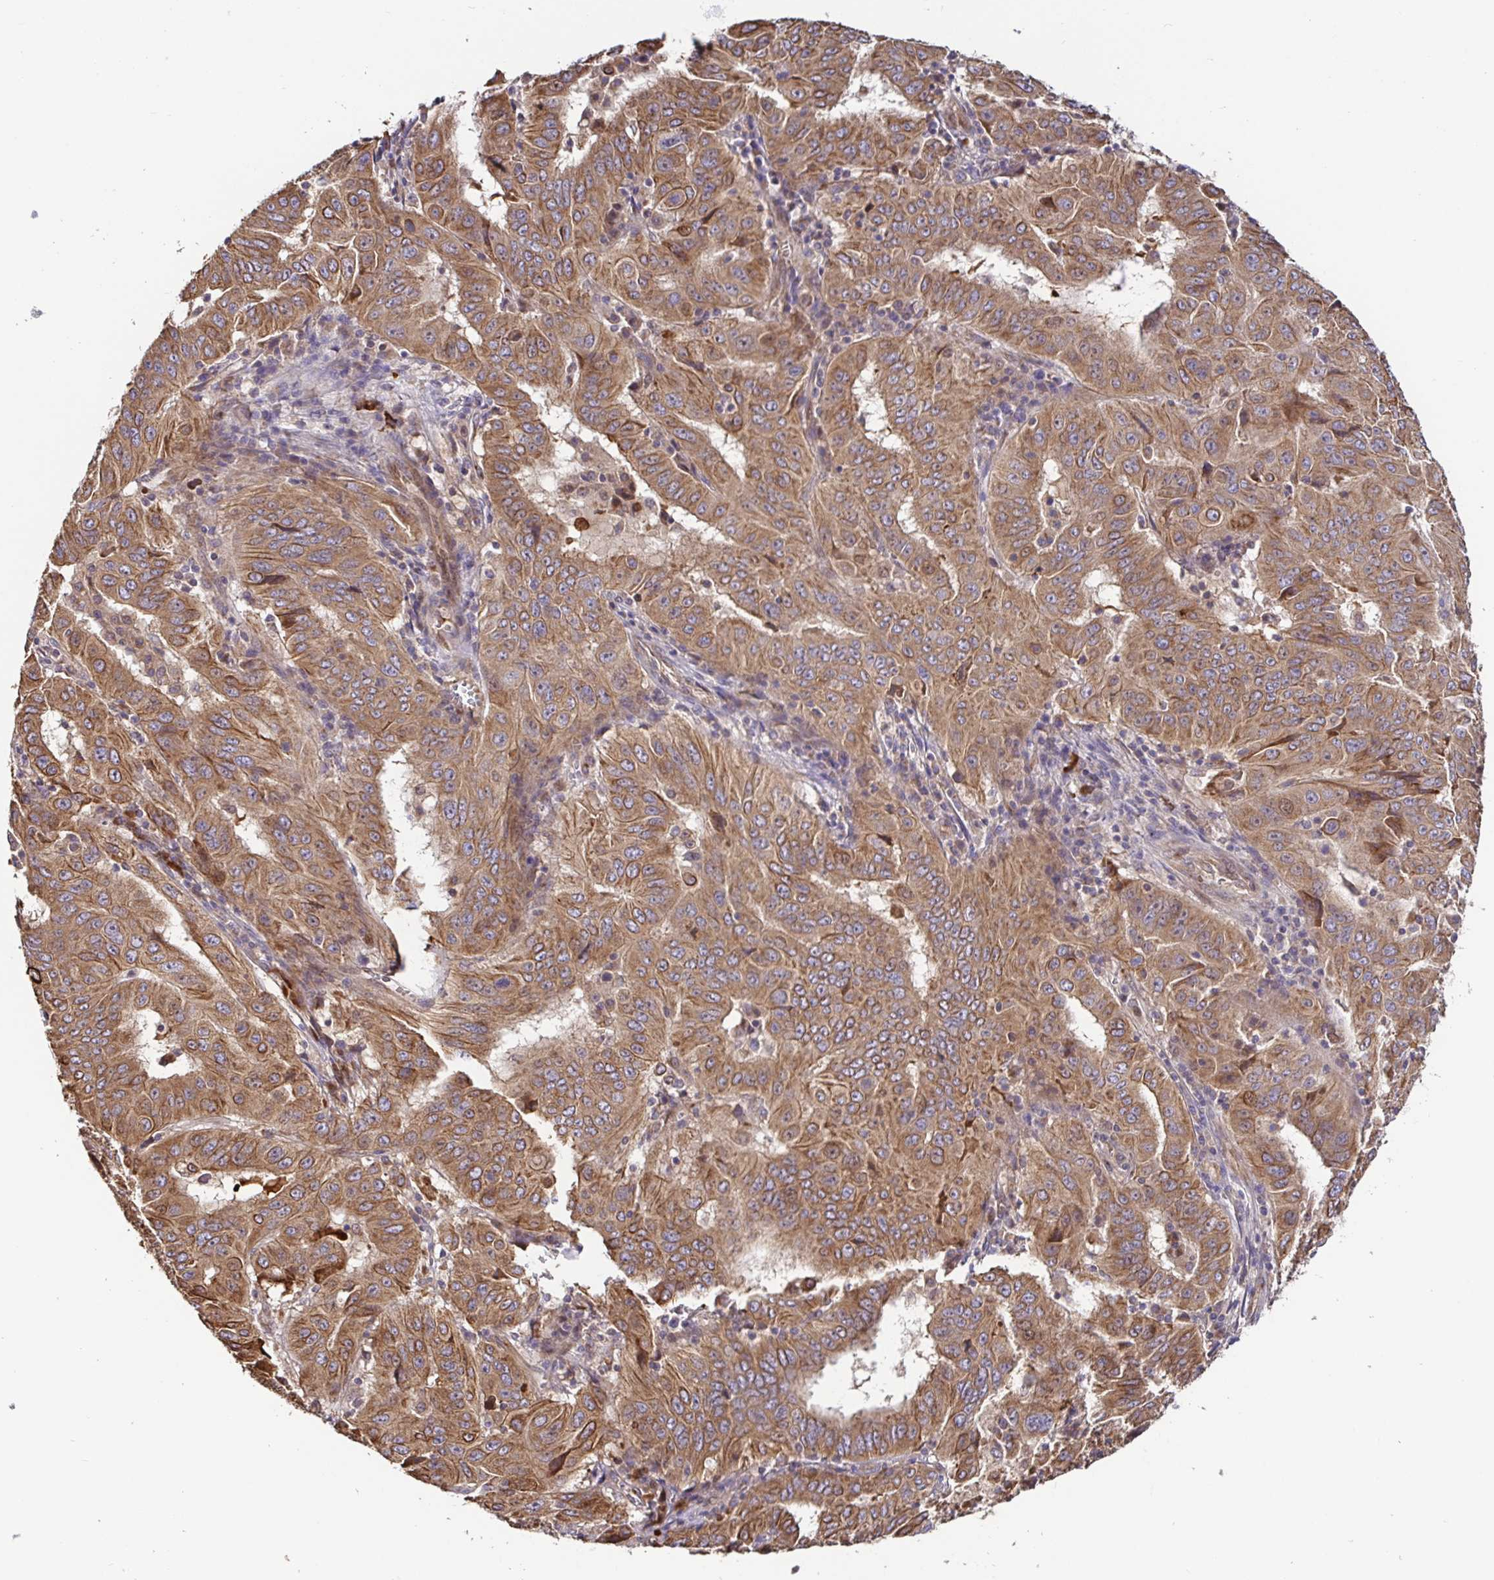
{"staining": {"intensity": "moderate", "quantity": ">75%", "location": "cytoplasmic/membranous"}, "tissue": "pancreatic cancer", "cell_type": "Tumor cells", "image_type": "cancer", "snomed": [{"axis": "morphology", "description": "Adenocarcinoma, NOS"}, {"axis": "topography", "description": "Pancreas"}], "caption": "DAB immunohistochemical staining of pancreatic adenocarcinoma reveals moderate cytoplasmic/membranous protein positivity in approximately >75% of tumor cells.", "gene": "ELP1", "patient": {"sex": "male", "age": 63}}